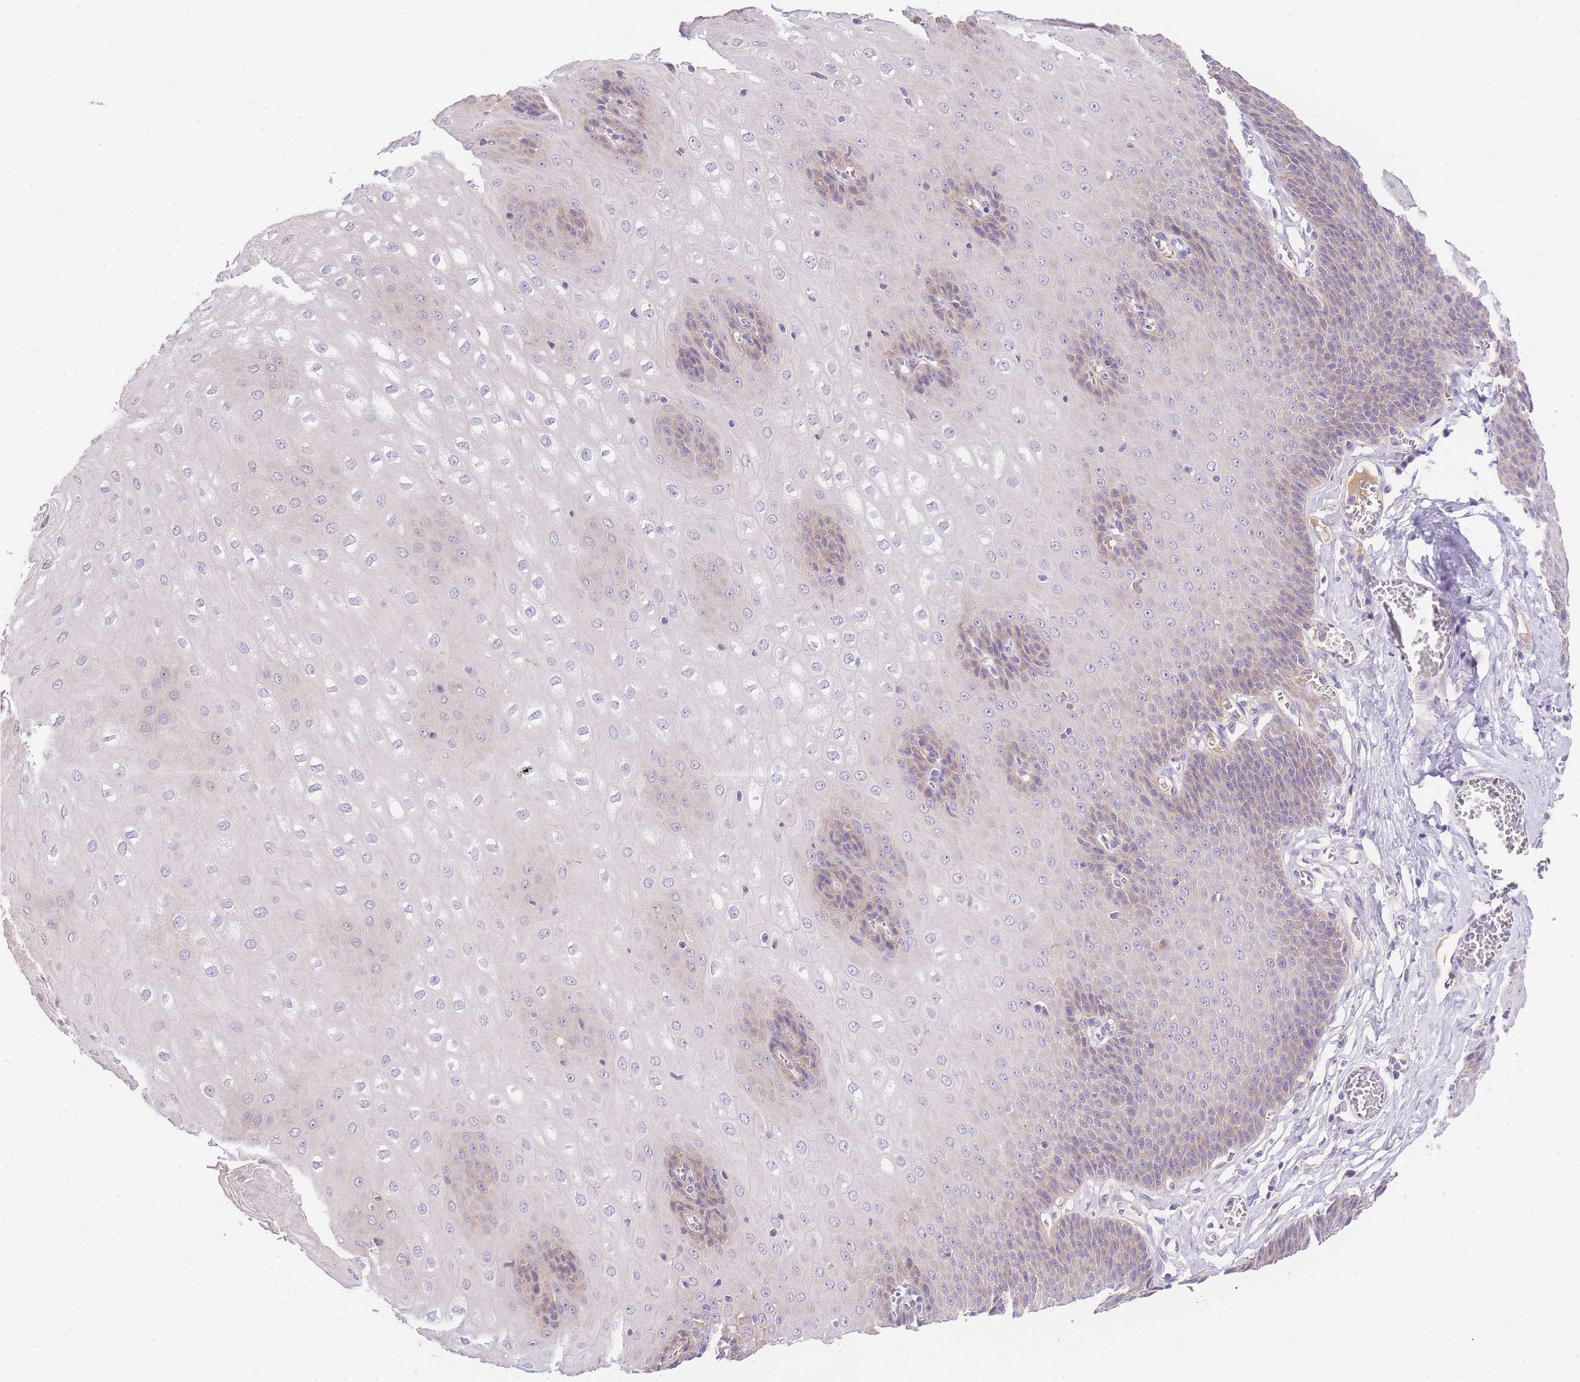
{"staining": {"intensity": "weak", "quantity": "<25%", "location": "cytoplasmic/membranous"}, "tissue": "esophagus", "cell_type": "Squamous epithelial cells", "image_type": "normal", "snomed": [{"axis": "morphology", "description": "Normal tissue, NOS"}, {"axis": "topography", "description": "Esophagus"}], "caption": "The image exhibits no staining of squamous epithelial cells in unremarkable esophagus. (IHC, brightfield microscopy, high magnification).", "gene": "LIPH", "patient": {"sex": "male", "age": 60}}